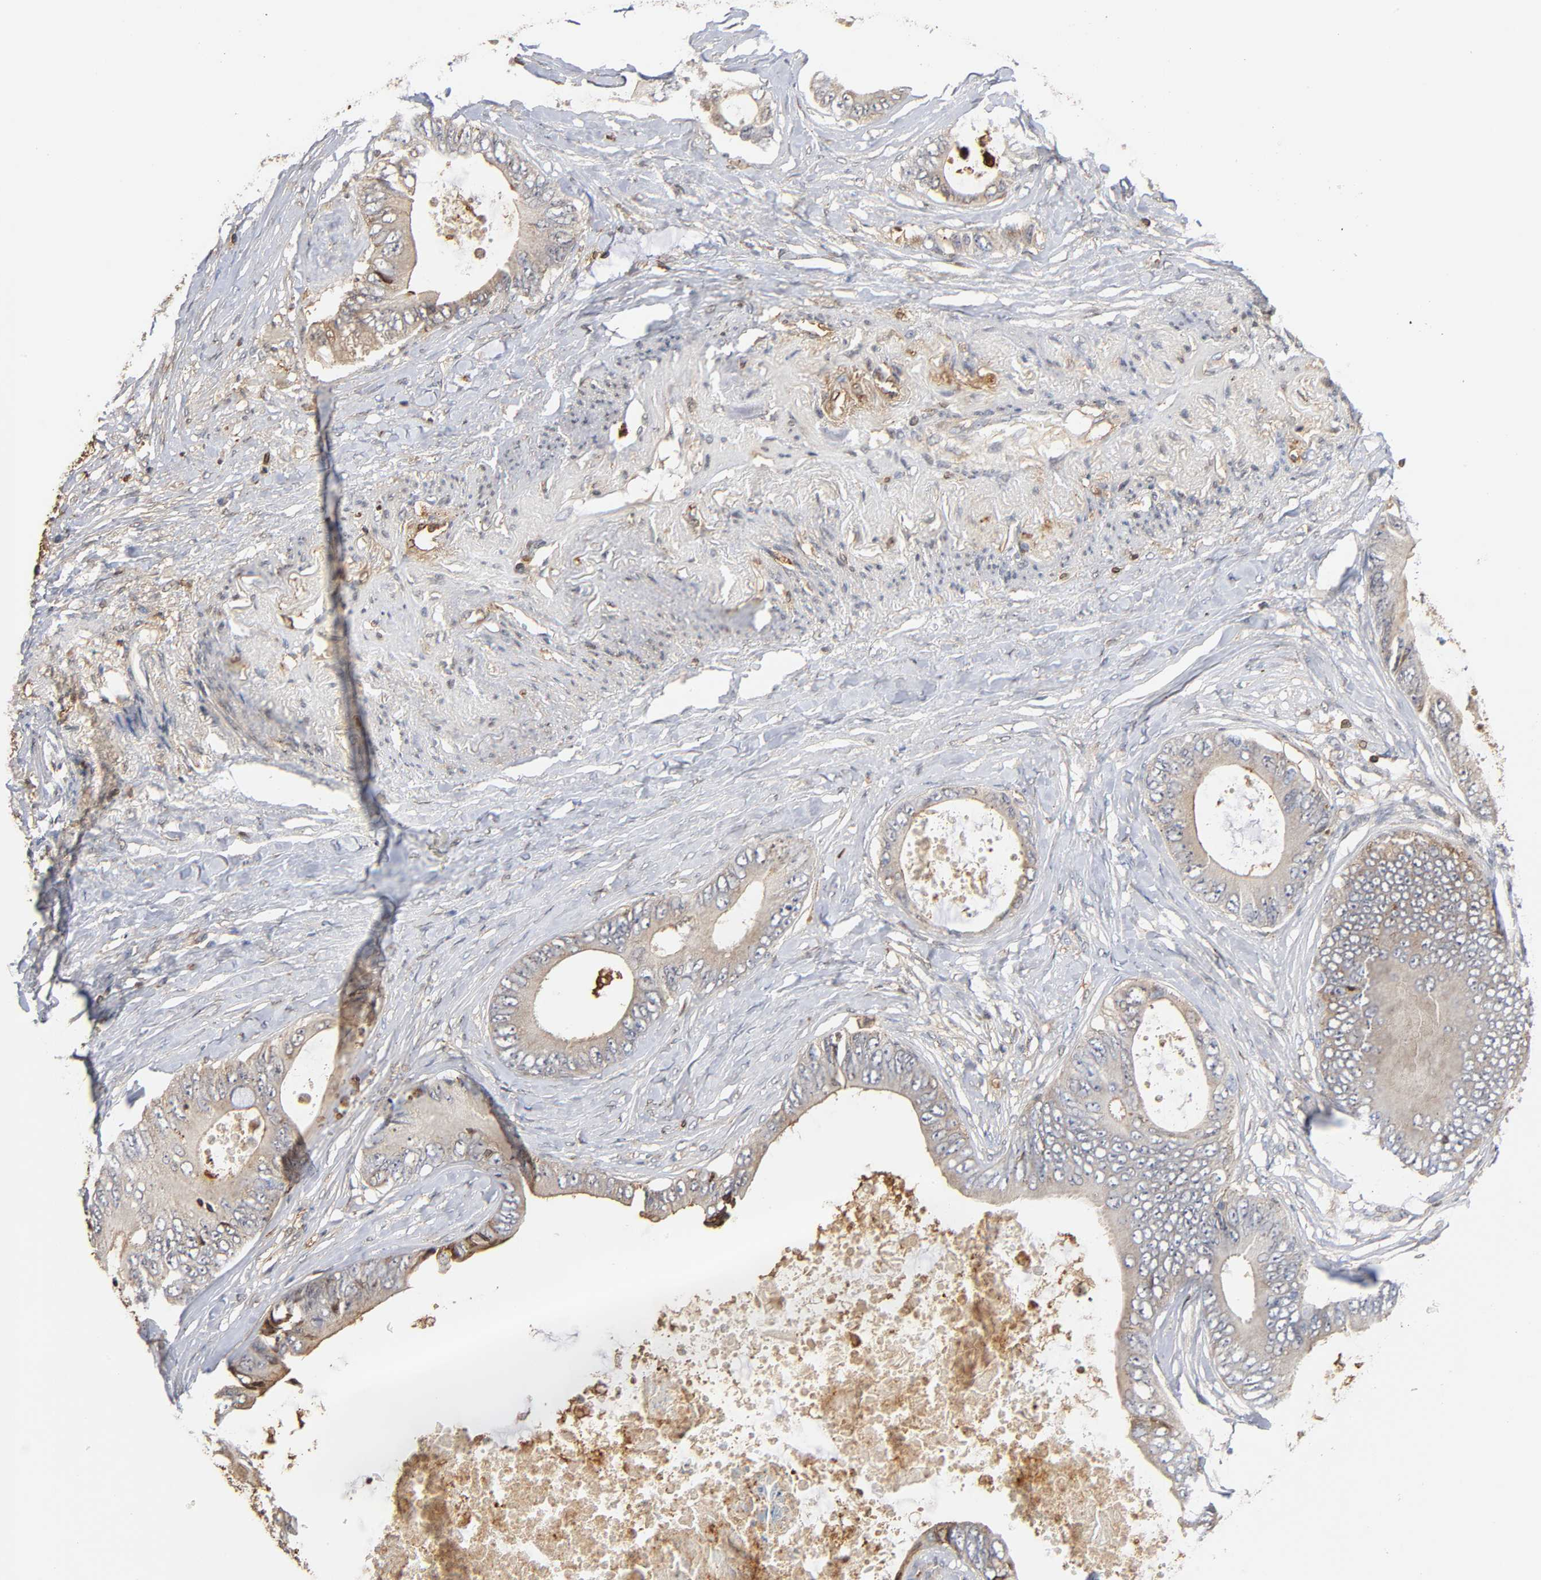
{"staining": {"intensity": "negative", "quantity": "none", "location": "none"}, "tissue": "colorectal cancer", "cell_type": "Tumor cells", "image_type": "cancer", "snomed": [{"axis": "morphology", "description": "Normal tissue, NOS"}, {"axis": "morphology", "description": "Adenocarcinoma, NOS"}, {"axis": "topography", "description": "Rectum"}, {"axis": "topography", "description": "Peripheral nerve tissue"}], "caption": "Tumor cells are negative for protein expression in human colorectal cancer (adenocarcinoma).", "gene": "ANXA11", "patient": {"sex": "female", "age": 77}}